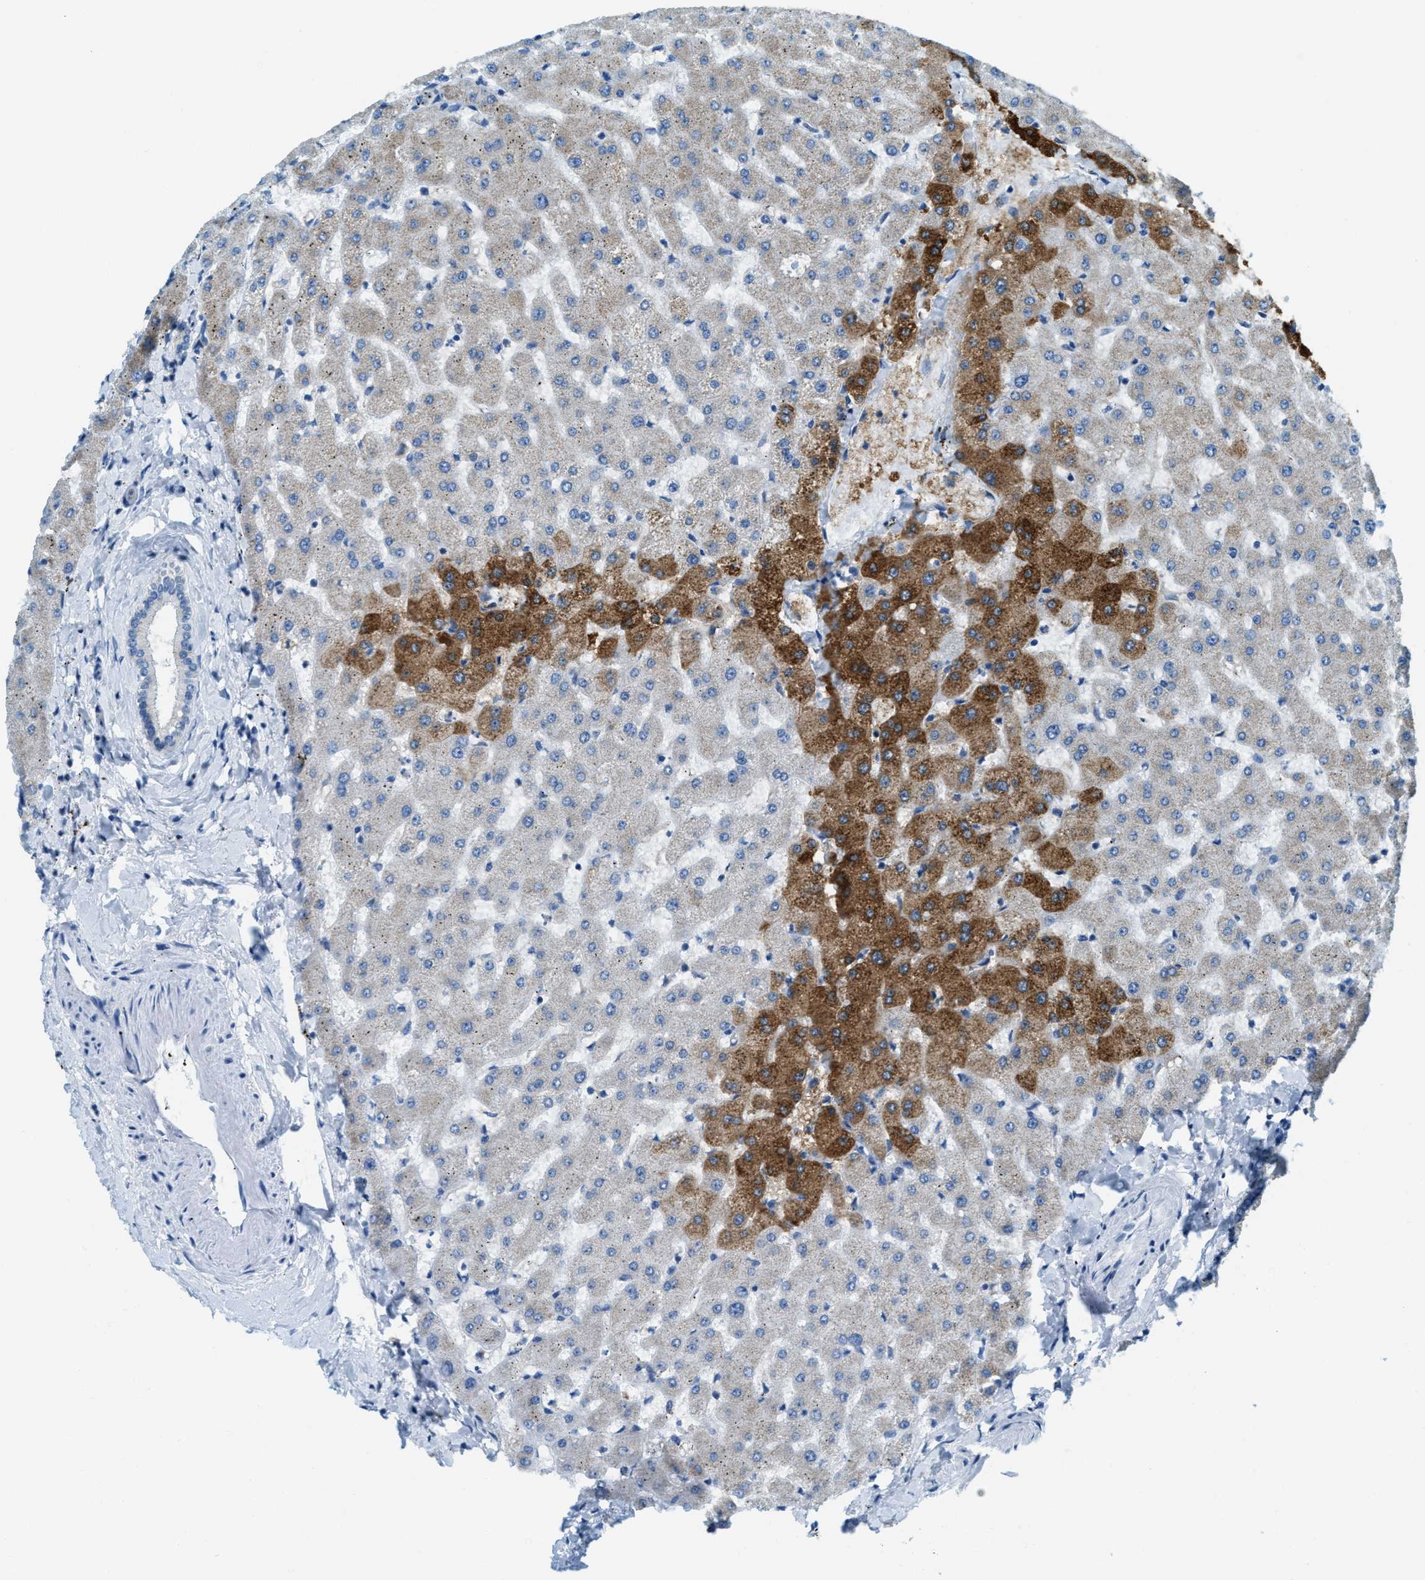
{"staining": {"intensity": "negative", "quantity": "none", "location": "none"}, "tissue": "liver", "cell_type": "Cholangiocytes", "image_type": "normal", "snomed": [{"axis": "morphology", "description": "Normal tissue, NOS"}, {"axis": "topography", "description": "Liver"}], "caption": "Liver was stained to show a protein in brown. There is no significant positivity in cholangiocytes. The staining was performed using DAB to visualize the protein expression in brown, while the nuclei were stained in blue with hematoxylin (Magnification: 20x).", "gene": "MATCAP2", "patient": {"sex": "female", "age": 63}}